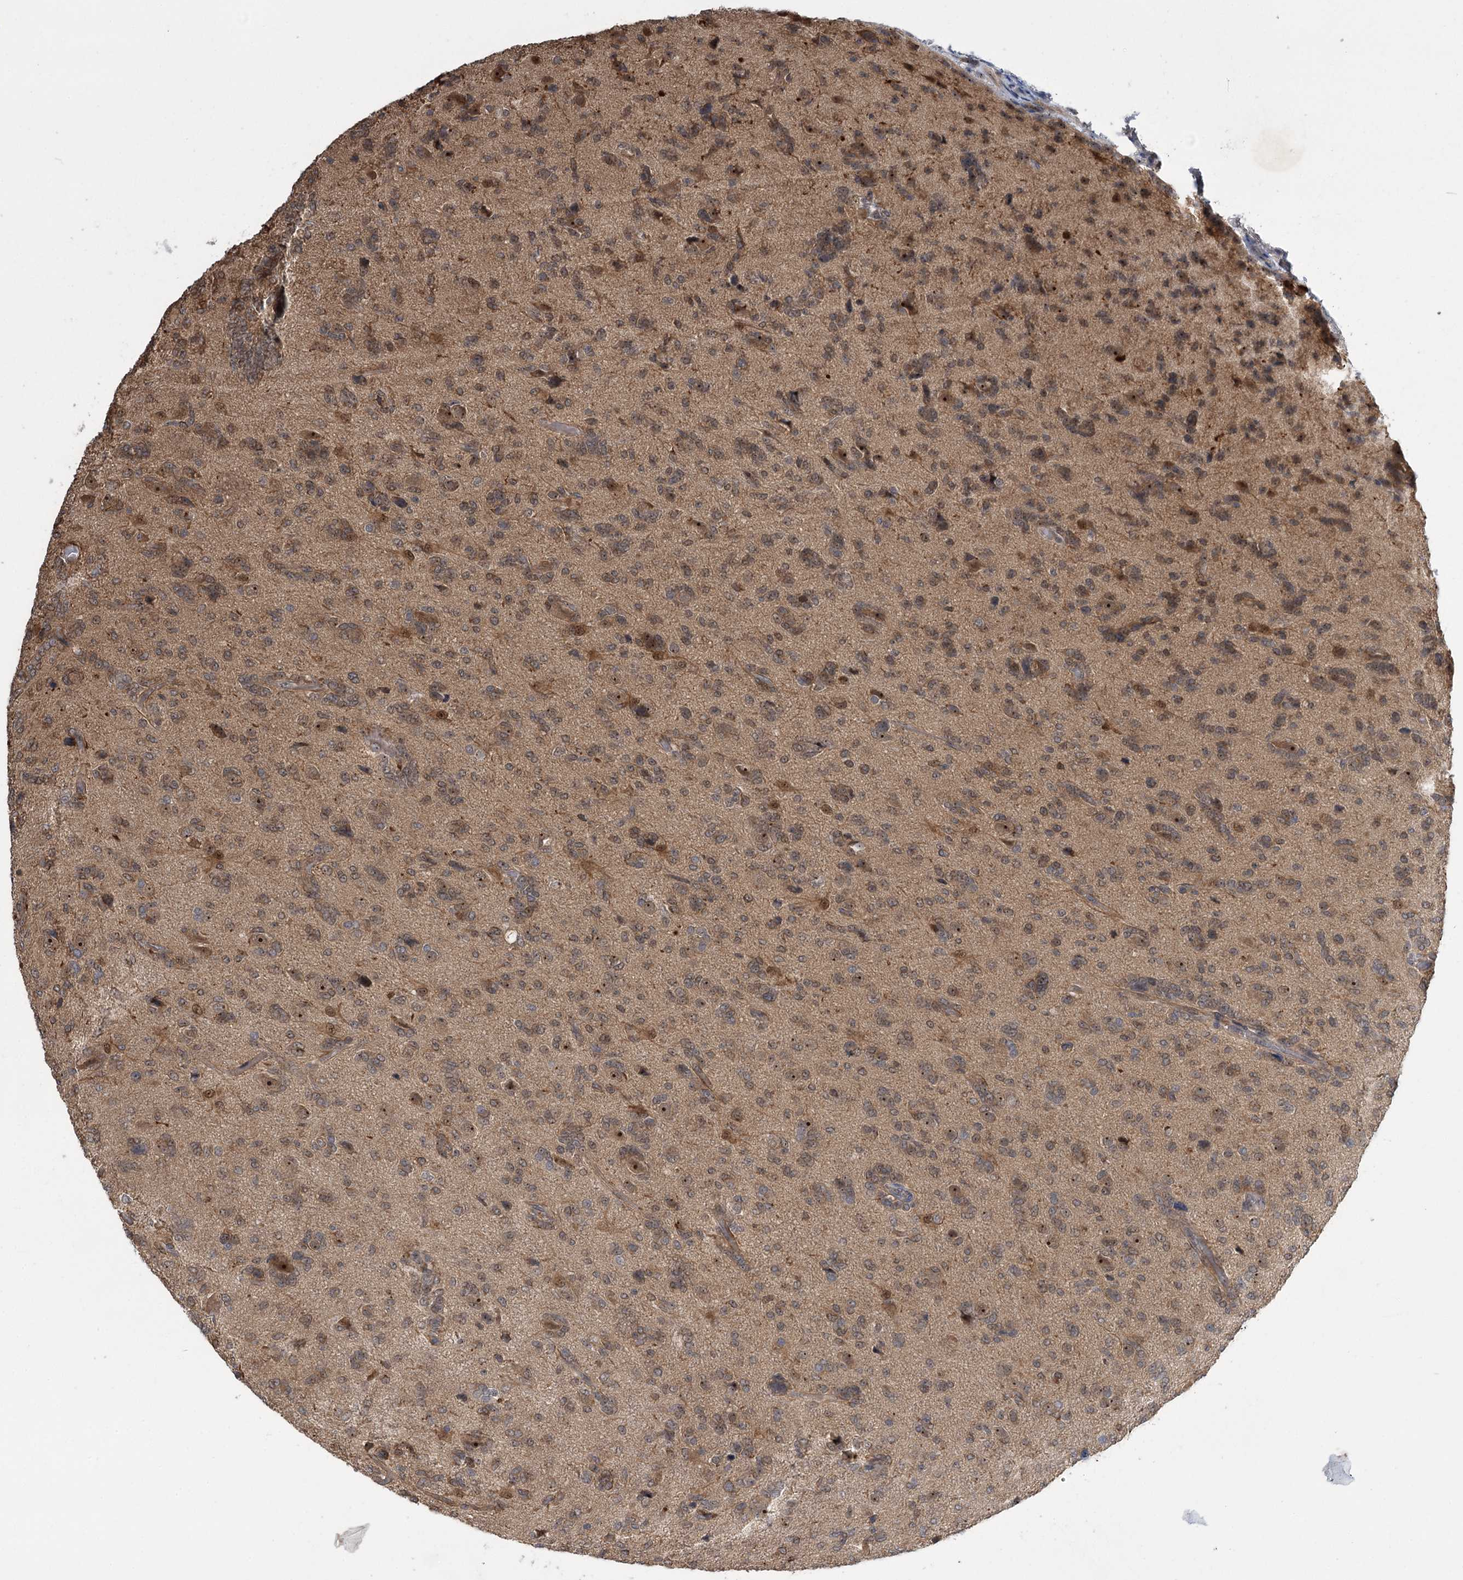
{"staining": {"intensity": "weak", "quantity": "25%-75%", "location": "nuclear"}, "tissue": "glioma", "cell_type": "Tumor cells", "image_type": "cancer", "snomed": [{"axis": "morphology", "description": "Glioma, malignant, High grade"}, {"axis": "topography", "description": "Brain"}], "caption": "Protein analysis of glioma tissue demonstrates weak nuclear staining in approximately 25%-75% of tumor cells.", "gene": "SERGEF", "patient": {"sex": "female", "age": 59}}